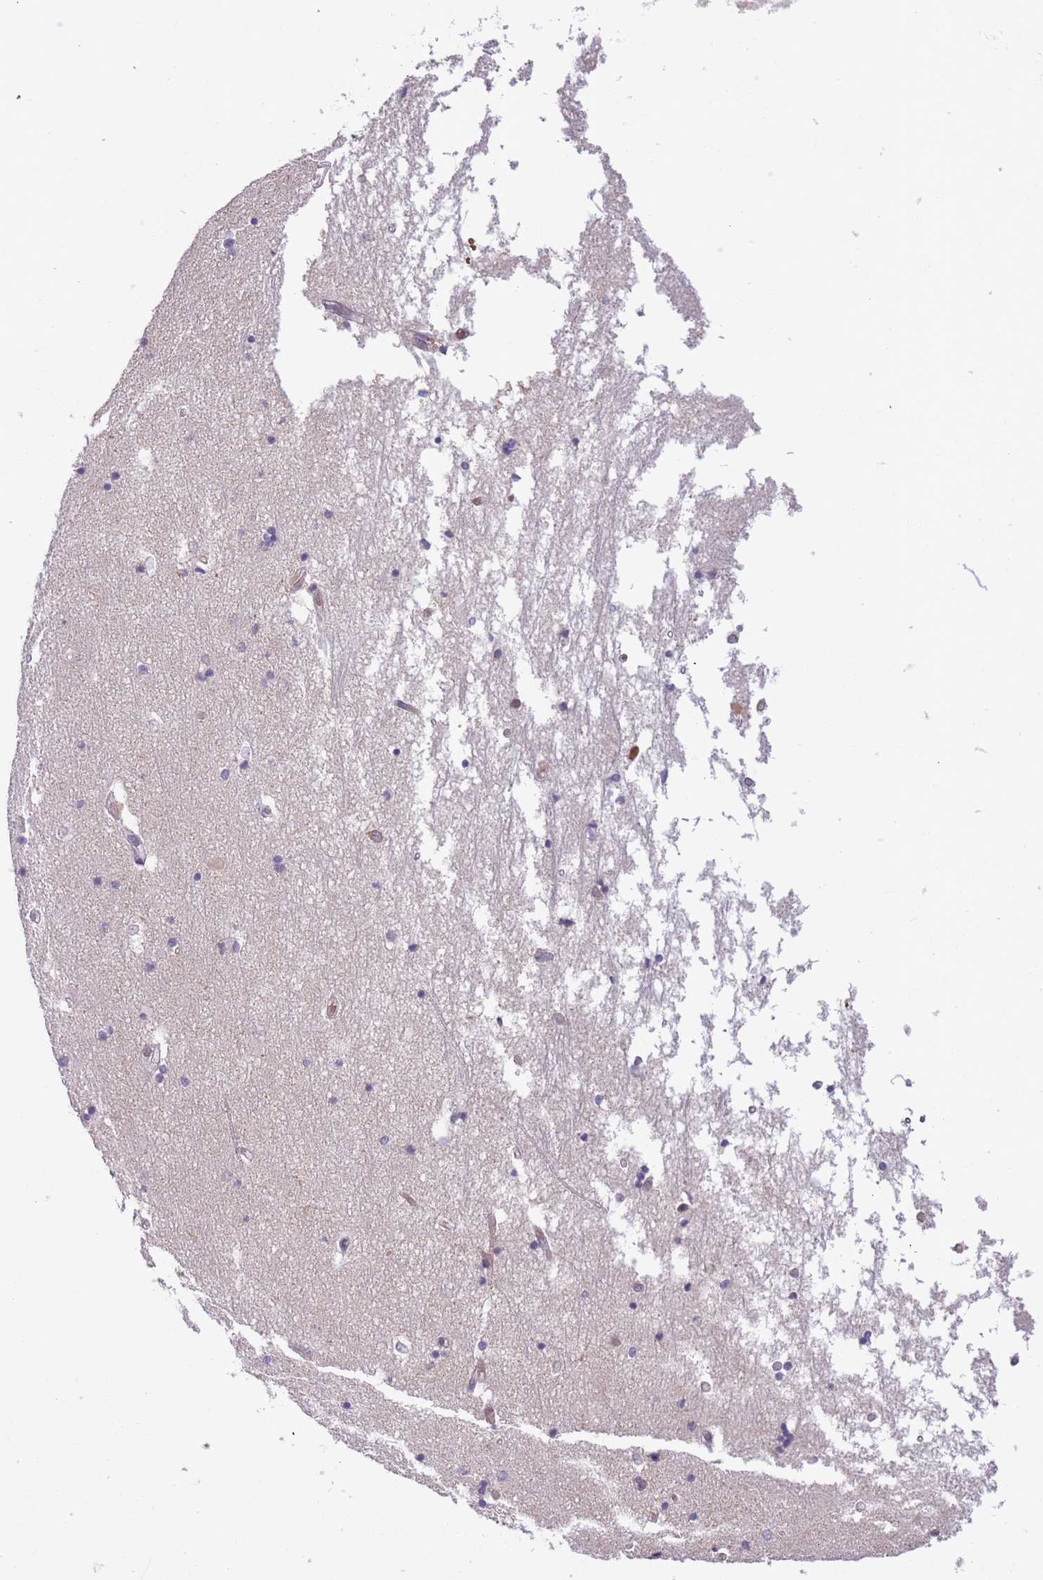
{"staining": {"intensity": "negative", "quantity": "none", "location": "none"}, "tissue": "hippocampus", "cell_type": "Glial cells", "image_type": "normal", "snomed": [{"axis": "morphology", "description": "Normal tissue, NOS"}, {"axis": "topography", "description": "Hippocampus"}], "caption": "Photomicrograph shows no significant protein positivity in glial cells of normal hippocampus.", "gene": "FUT3", "patient": {"sex": "male", "age": 45}}